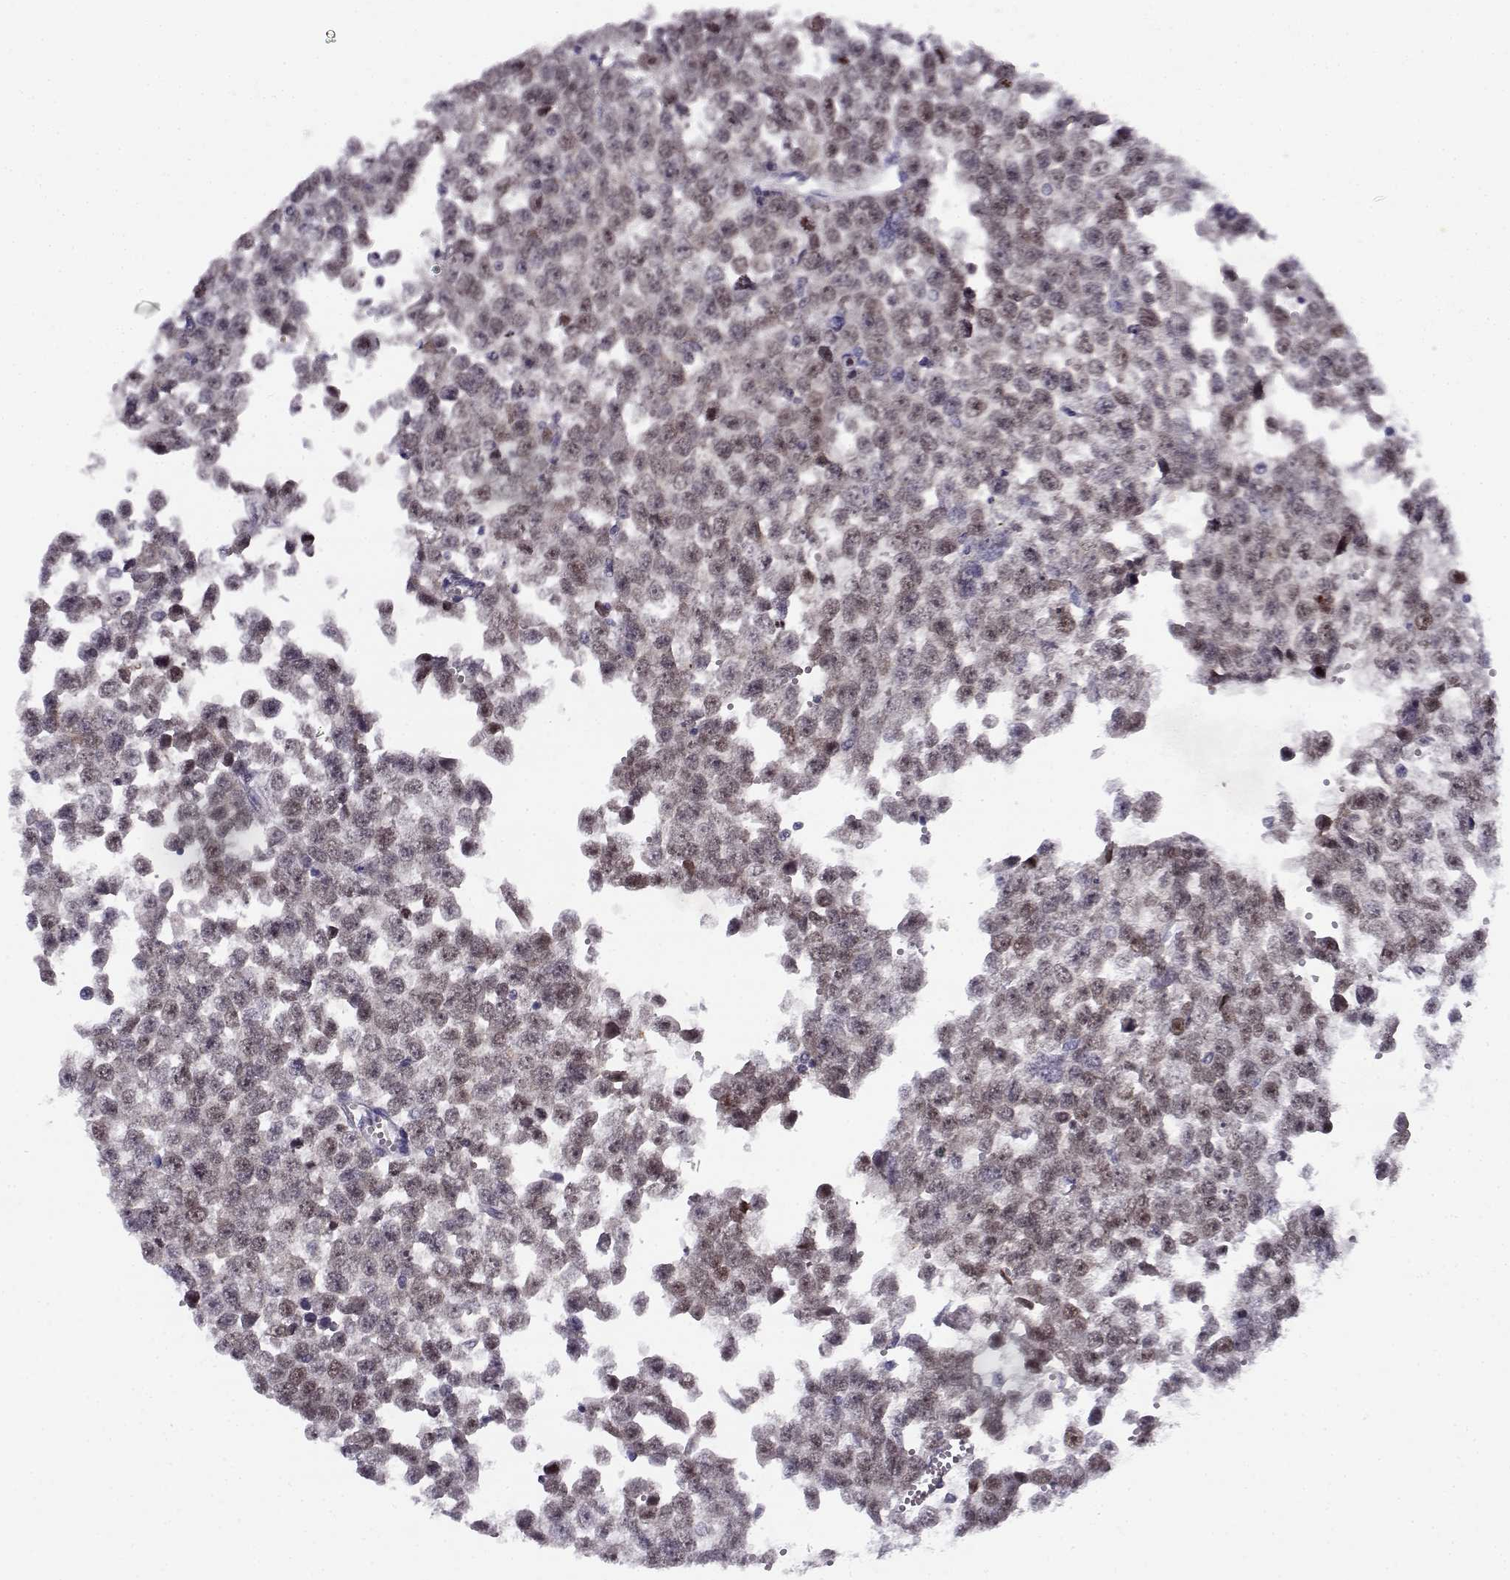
{"staining": {"intensity": "weak", "quantity": "25%-75%", "location": "cytoplasmic/membranous,nuclear"}, "tissue": "testis cancer", "cell_type": "Tumor cells", "image_type": "cancer", "snomed": [{"axis": "morphology", "description": "Normal tissue, NOS"}, {"axis": "morphology", "description": "Seminoma, NOS"}, {"axis": "topography", "description": "Testis"}, {"axis": "topography", "description": "Epididymis"}], "caption": "Testis seminoma was stained to show a protein in brown. There is low levels of weak cytoplasmic/membranous and nuclear expression in about 25%-75% of tumor cells.", "gene": "DDX25", "patient": {"sex": "male", "age": 34}}